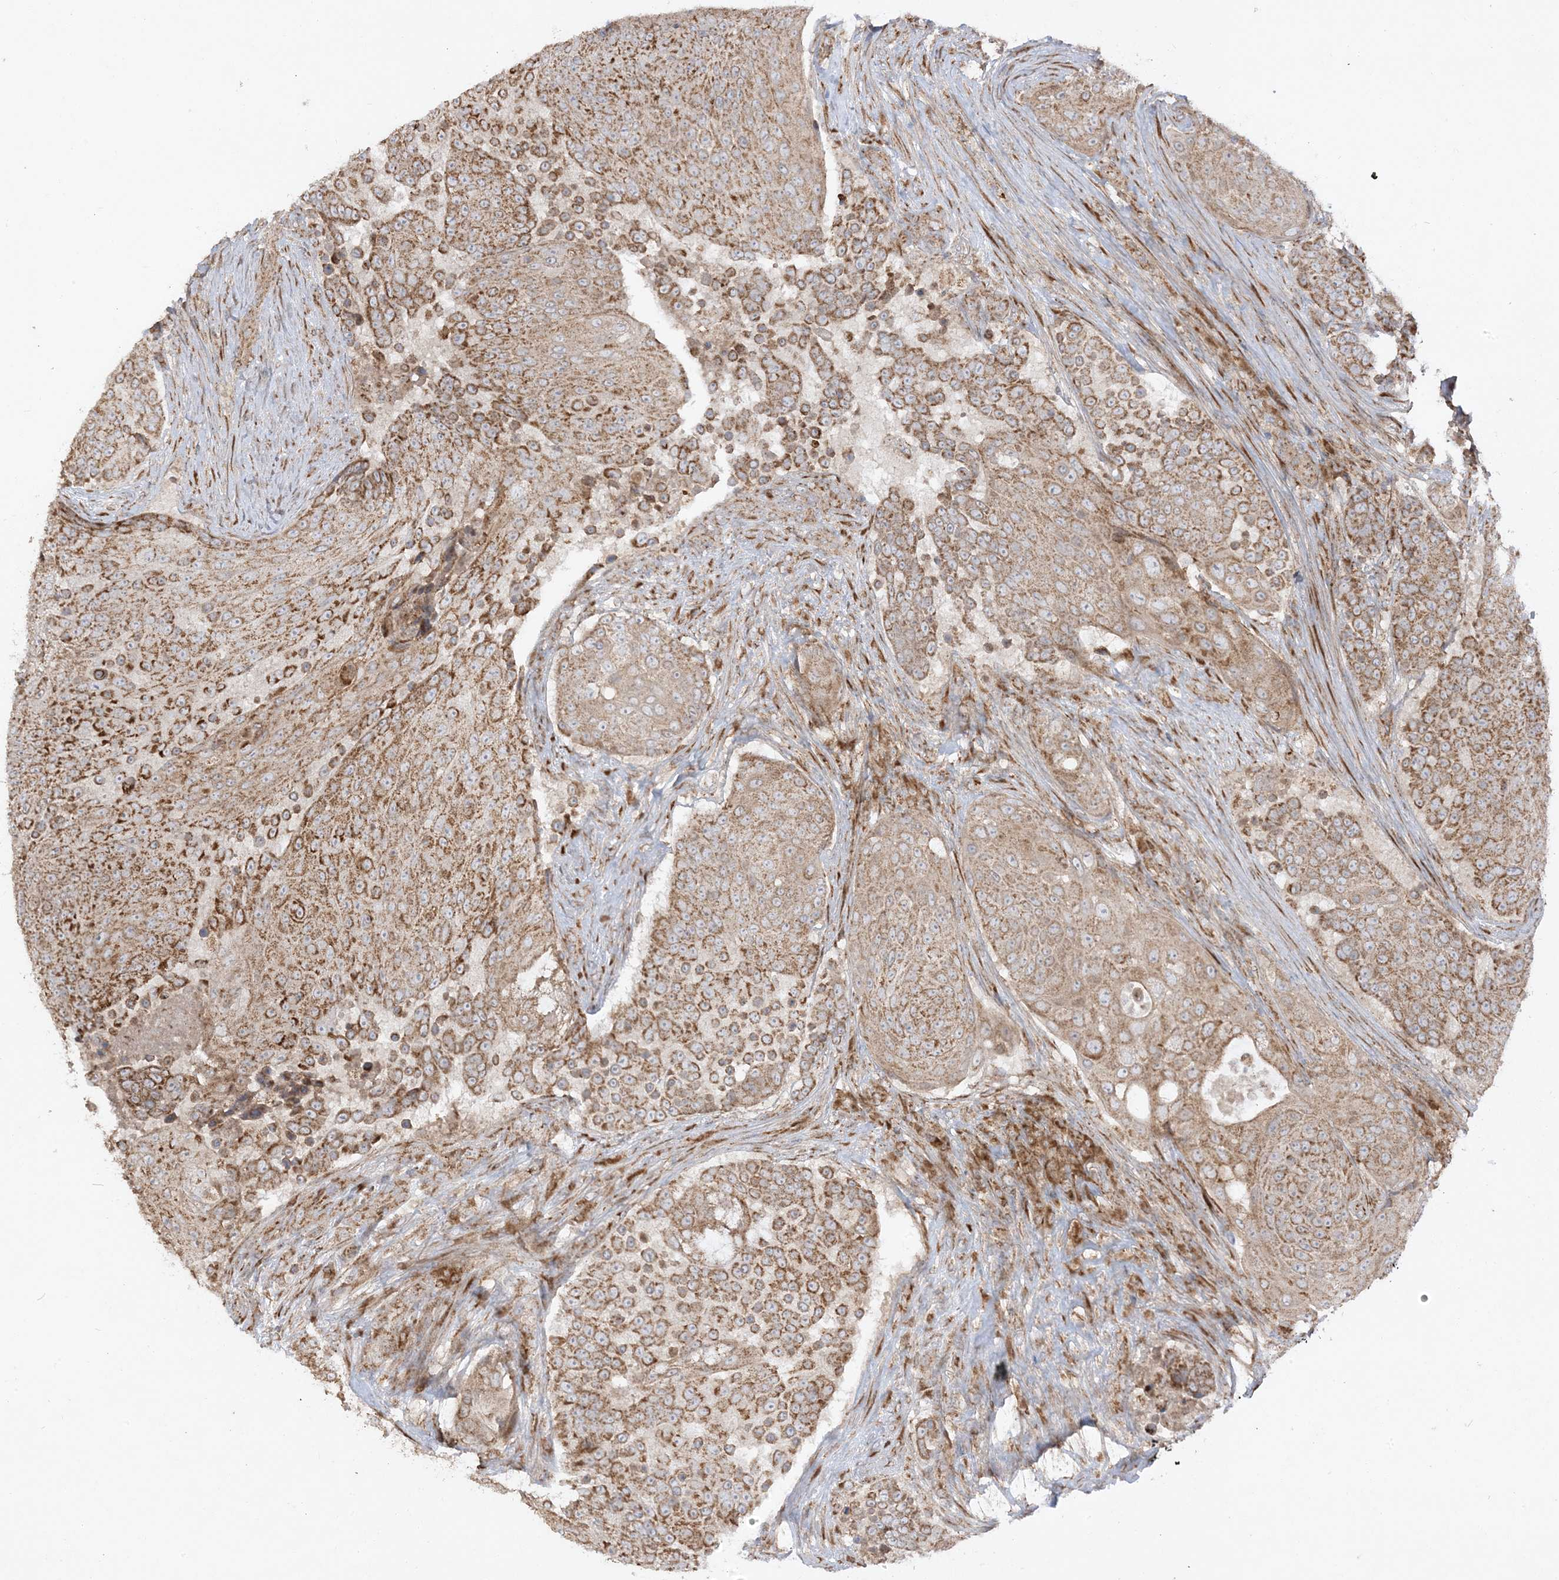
{"staining": {"intensity": "moderate", "quantity": ">75%", "location": "cytoplasmic/membranous"}, "tissue": "urothelial cancer", "cell_type": "Tumor cells", "image_type": "cancer", "snomed": [{"axis": "morphology", "description": "Urothelial carcinoma, High grade"}, {"axis": "topography", "description": "Urinary bladder"}], "caption": "This is a photomicrograph of immunohistochemistry staining of urothelial cancer, which shows moderate expression in the cytoplasmic/membranous of tumor cells.", "gene": "AARS2", "patient": {"sex": "female", "age": 63}}